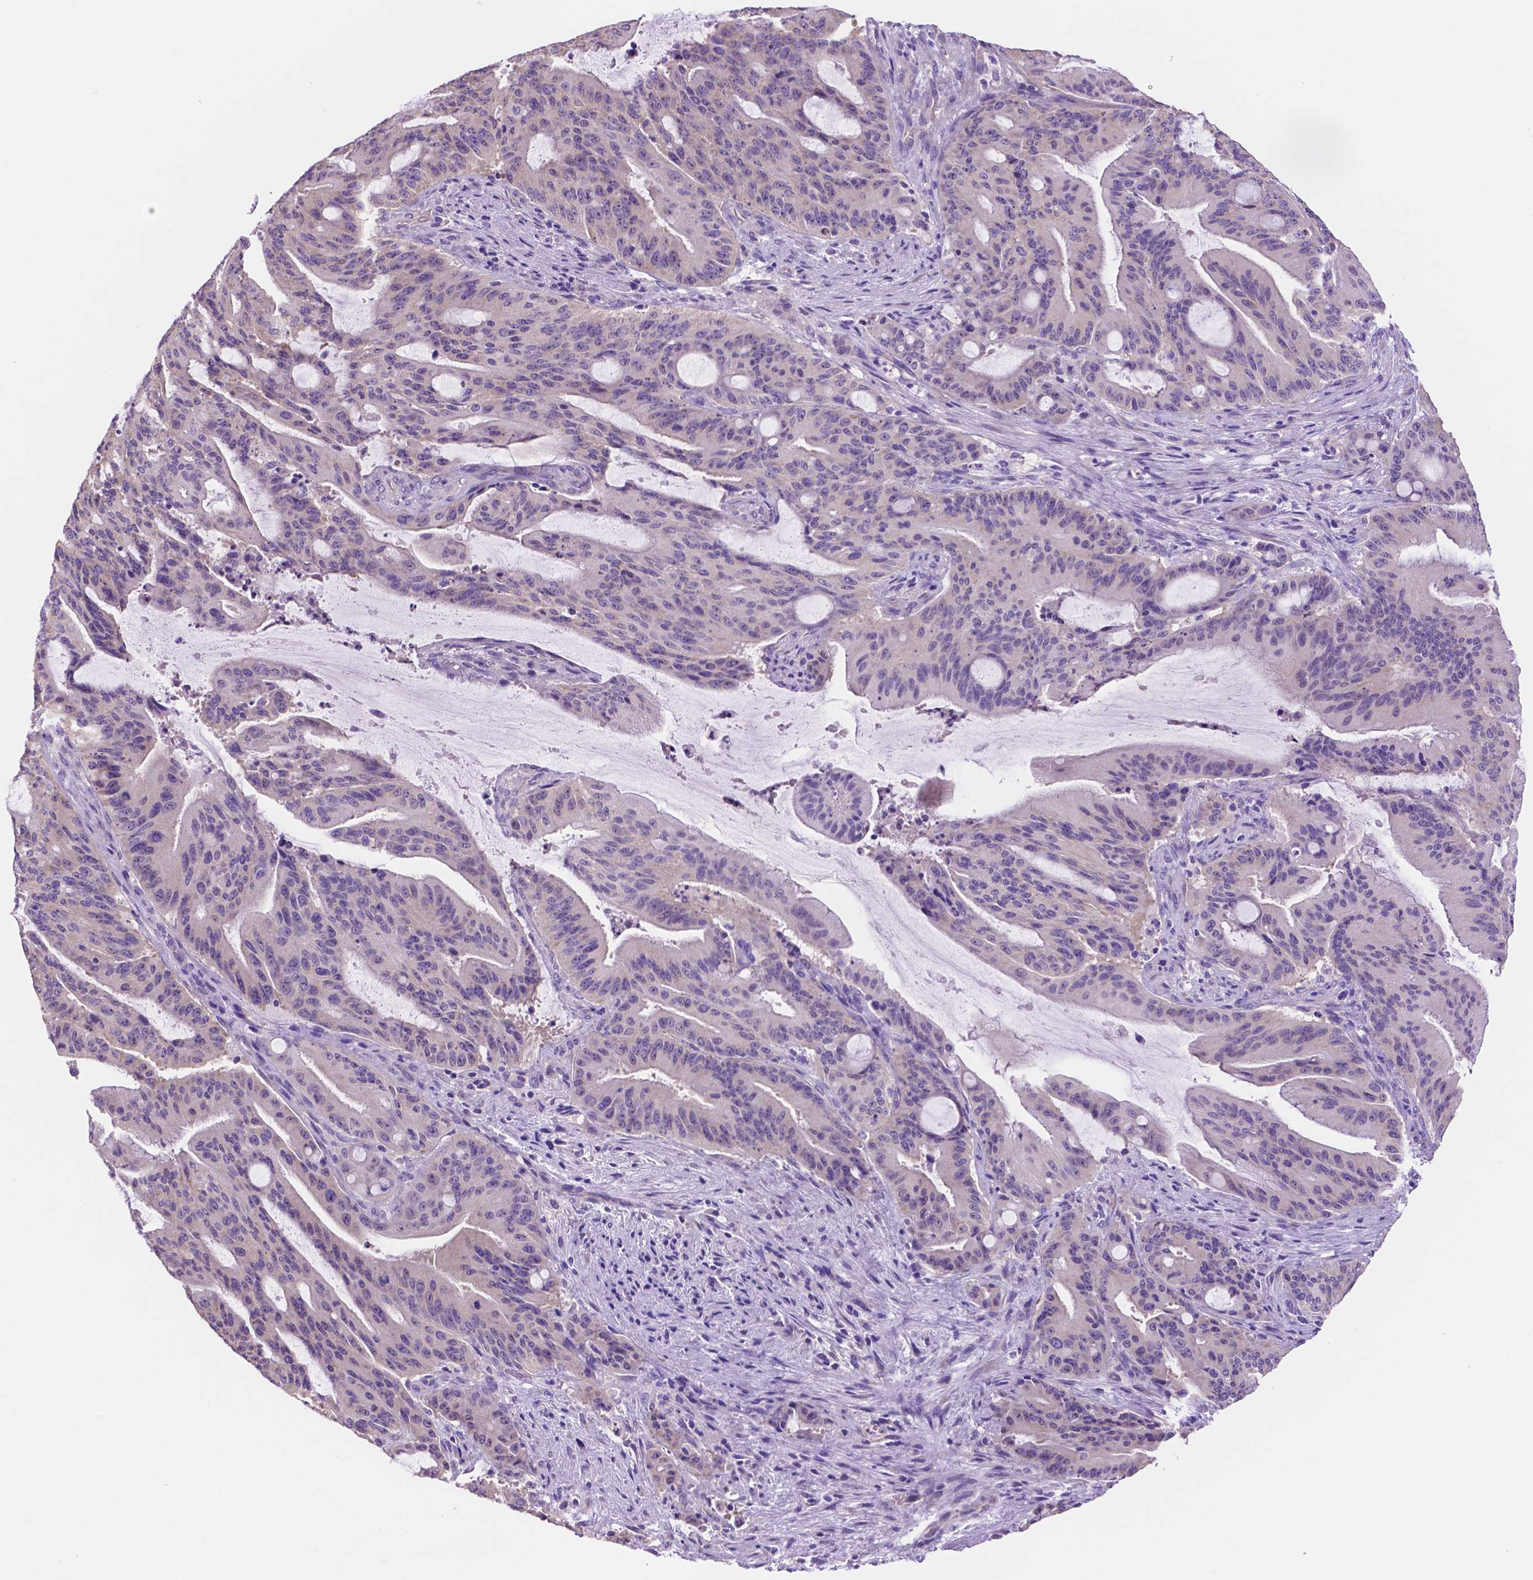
{"staining": {"intensity": "negative", "quantity": "none", "location": "none"}, "tissue": "liver cancer", "cell_type": "Tumor cells", "image_type": "cancer", "snomed": [{"axis": "morphology", "description": "Cholangiocarcinoma"}, {"axis": "topography", "description": "Liver"}], "caption": "Image shows no significant protein positivity in tumor cells of liver cholangiocarcinoma.", "gene": "SPDYA", "patient": {"sex": "female", "age": 73}}